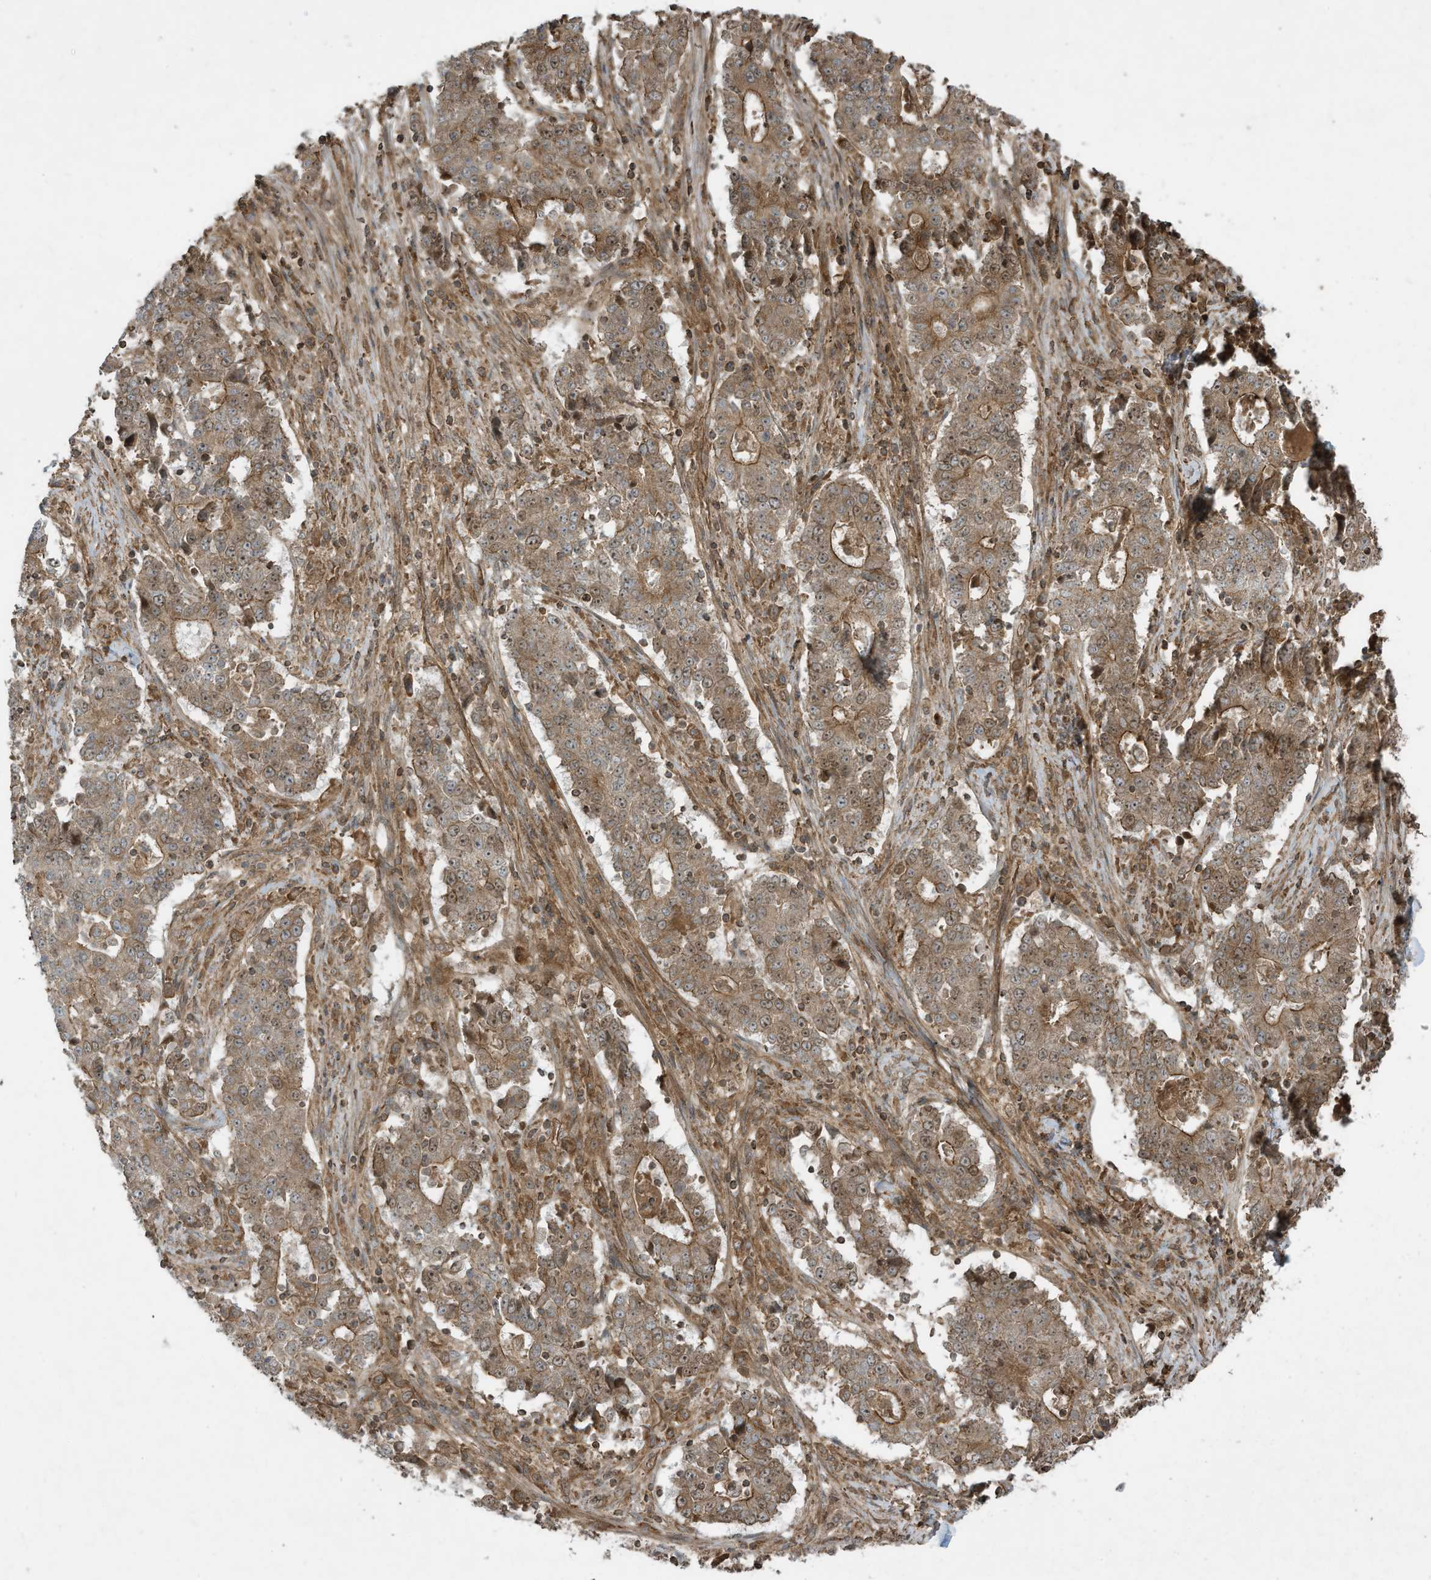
{"staining": {"intensity": "moderate", "quantity": ">75%", "location": "cytoplasmic/membranous"}, "tissue": "stomach cancer", "cell_type": "Tumor cells", "image_type": "cancer", "snomed": [{"axis": "morphology", "description": "Adenocarcinoma, NOS"}, {"axis": "topography", "description": "Stomach"}], "caption": "Human adenocarcinoma (stomach) stained with a protein marker demonstrates moderate staining in tumor cells.", "gene": "DDIT4", "patient": {"sex": "male", "age": 59}}